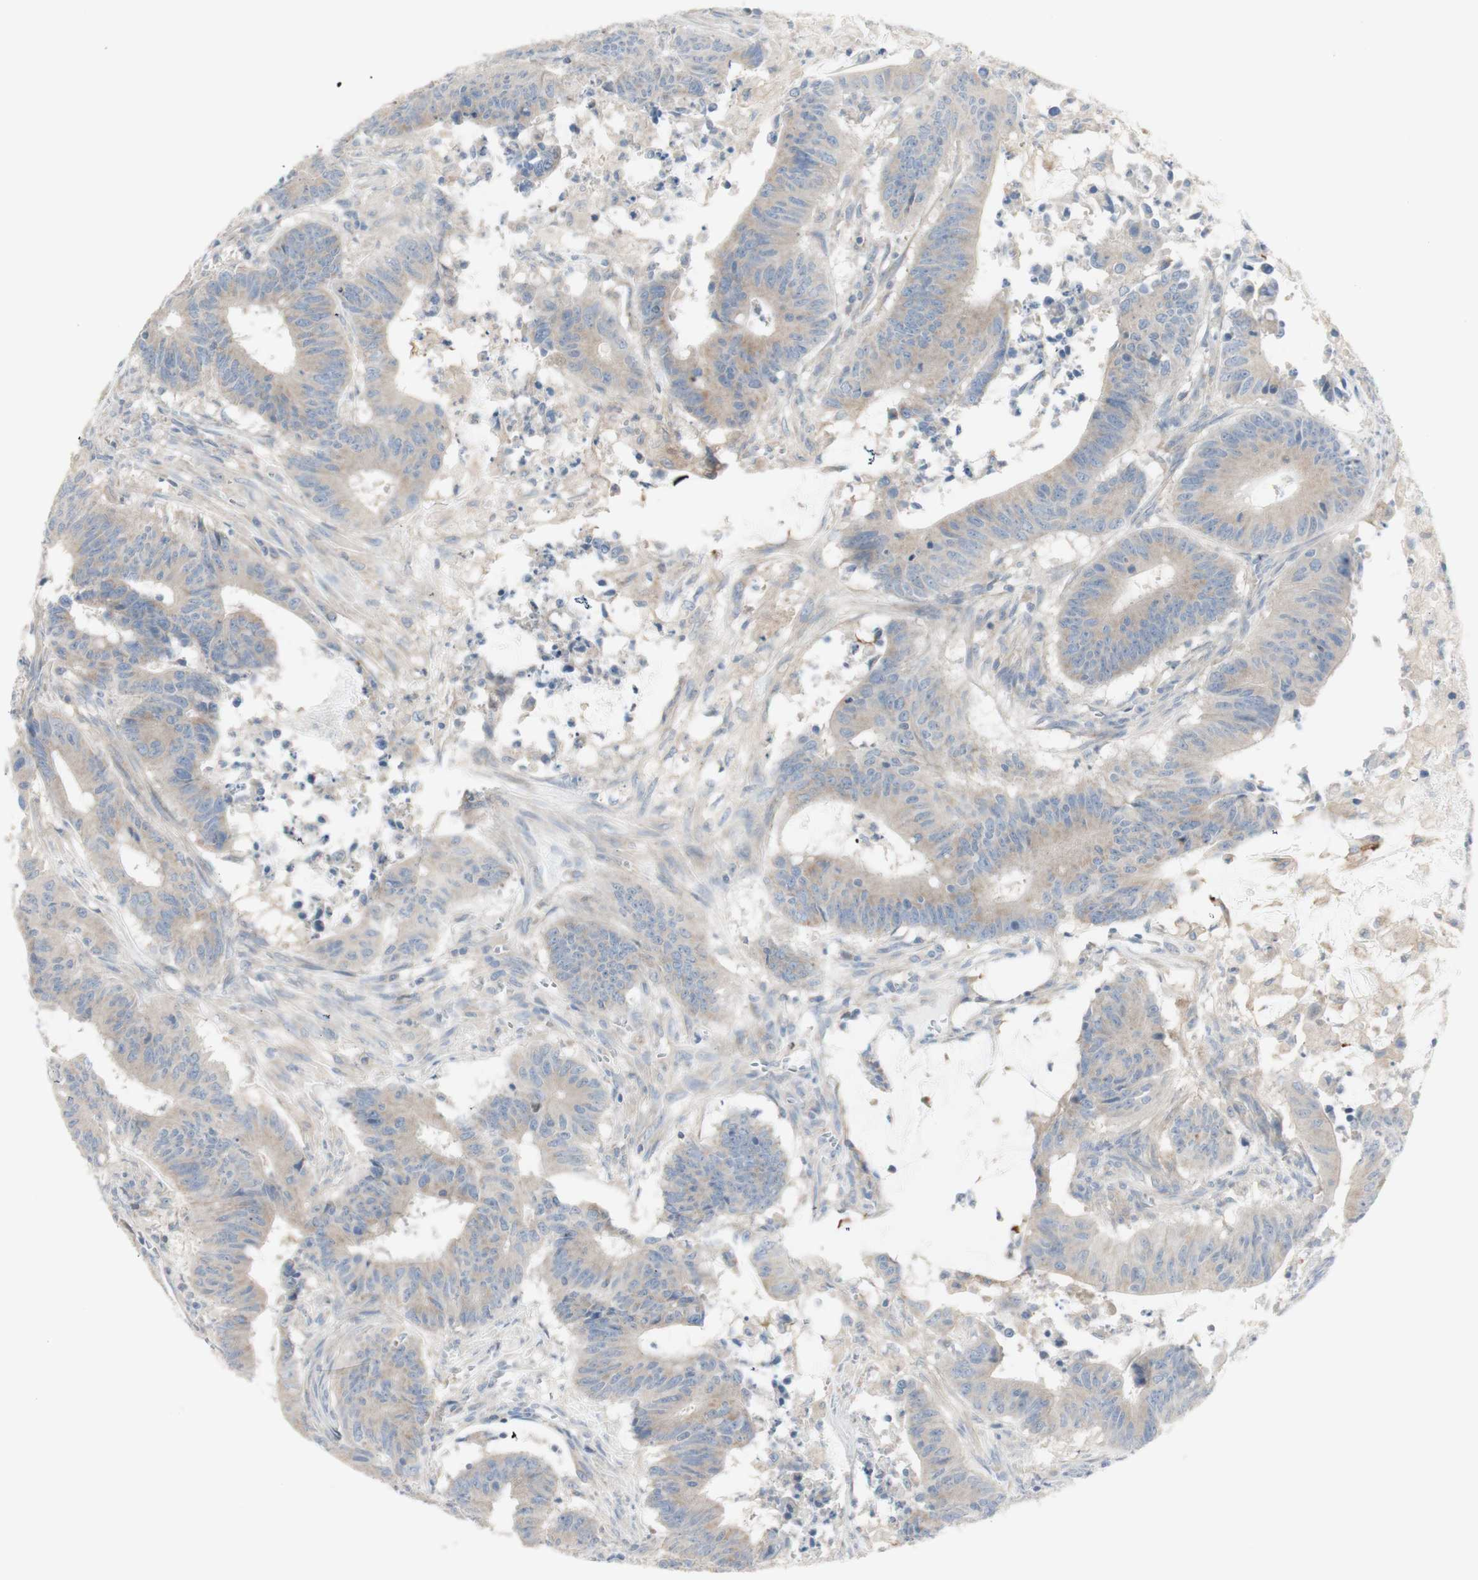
{"staining": {"intensity": "weak", "quantity": "25%-75%", "location": "cytoplasmic/membranous"}, "tissue": "colorectal cancer", "cell_type": "Tumor cells", "image_type": "cancer", "snomed": [{"axis": "morphology", "description": "Adenocarcinoma, NOS"}, {"axis": "topography", "description": "Colon"}], "caption": "Adenocarcinoma (colorectal) was stained to show a protein in brown. There is low levels of weak cytoplasmic/membranous positivity in approximately 25%-75% of tumor cells. Using DAB (3,3'-diaminobenzidine) (brown) and hematoxylin (blue) stains, captured at high magnification using brightfield microscopy.", "gene": "C3orf52", "patient": {"sex": "male", "age": 45}}